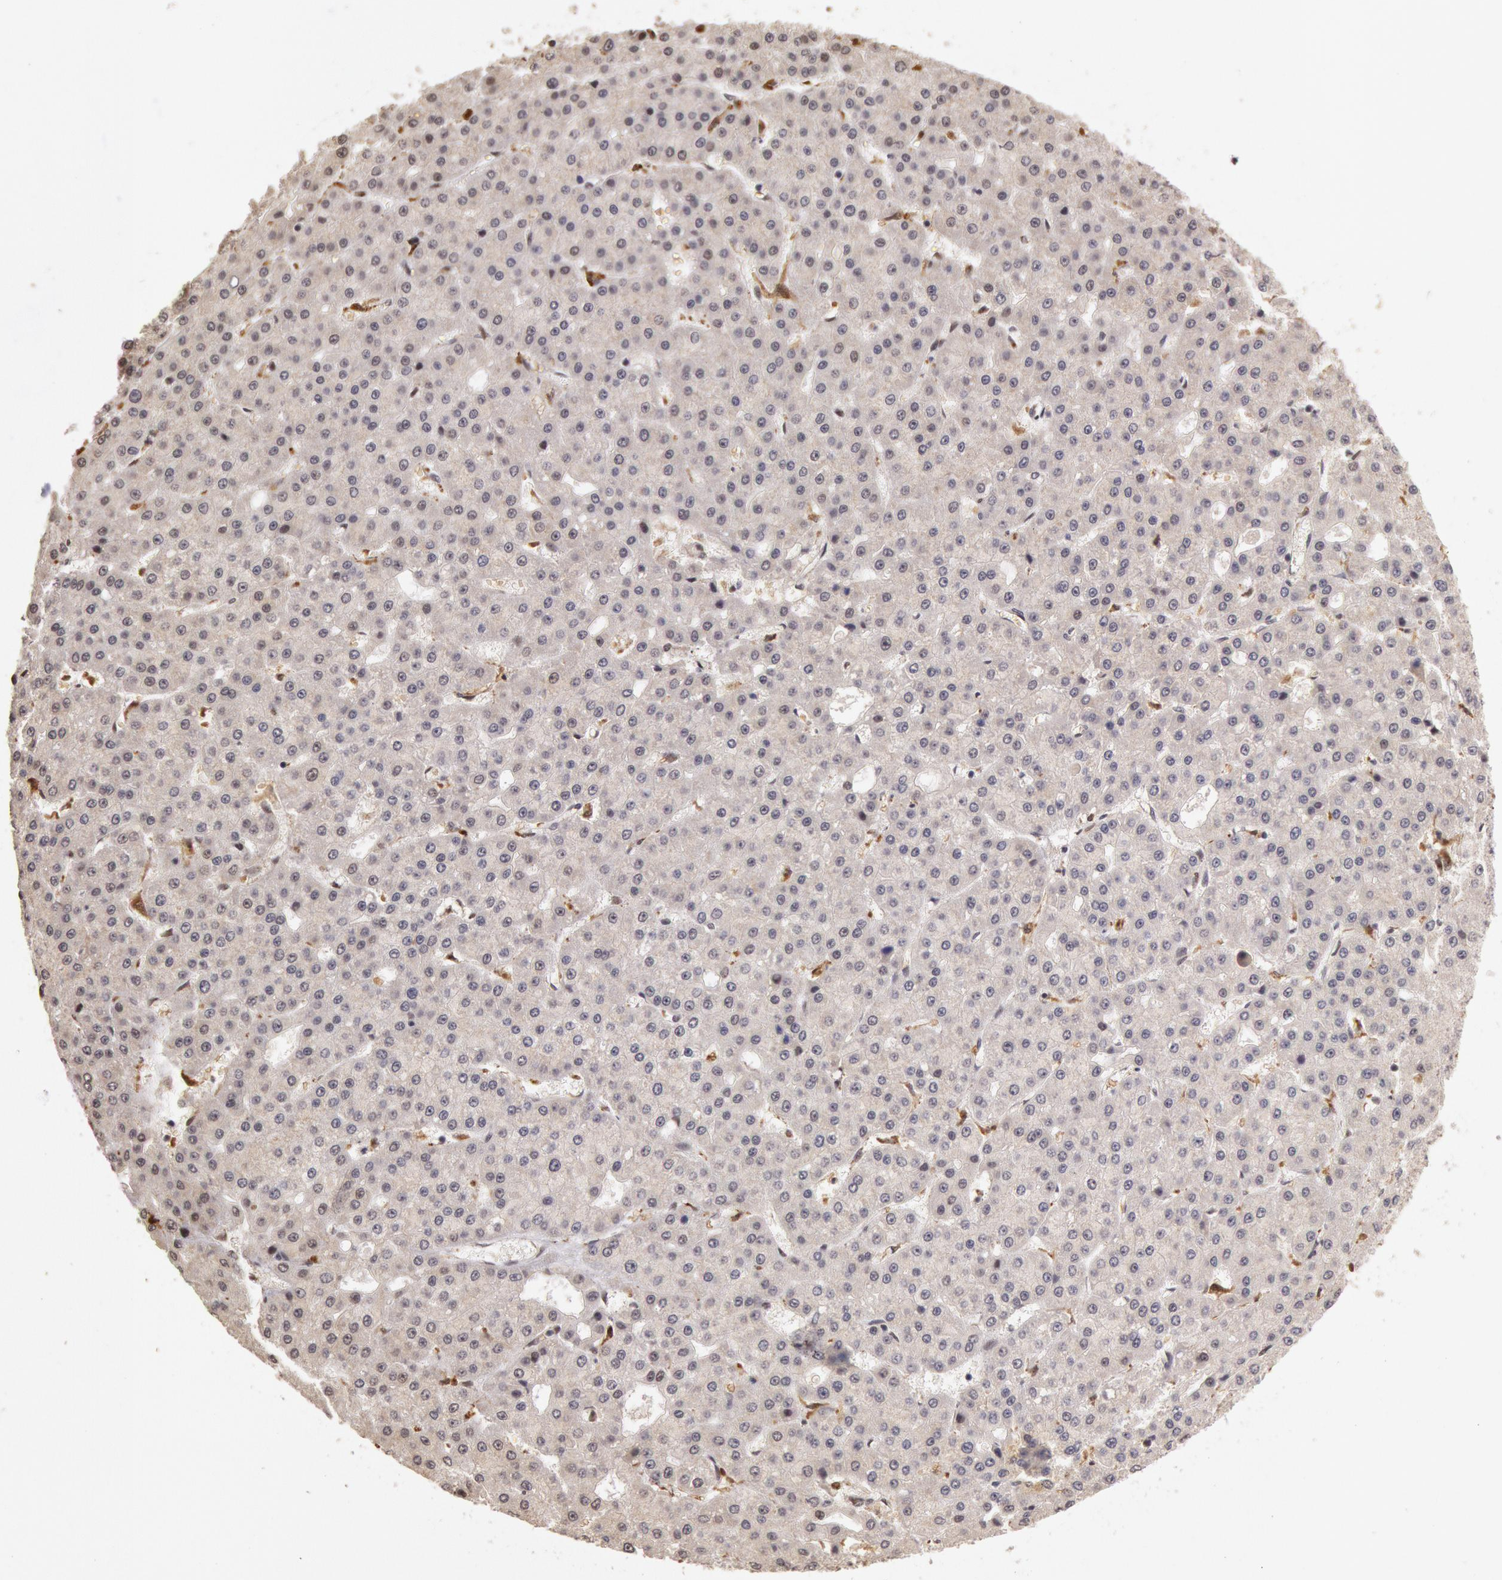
{"staining": {"intensity": "negative", "quantity": "none", "location": "none"}, "tissue": "liver cancer", "cell_type": "Tumor cells", "image_type": "cancer", "snomed": [{"axis": "morphology", "description": "Carcinoma, Hepatocellular, NOS"}, {"axis": "topography", "description": "Liver"}], "caption": "This is an immunohistochemistry (IHC) histopathology image of hepatocellular carcinoma (liver). There is no positivity in tumor cells.", "gene": "LIG4", "patient": {"sex": "male", "age": 47}}